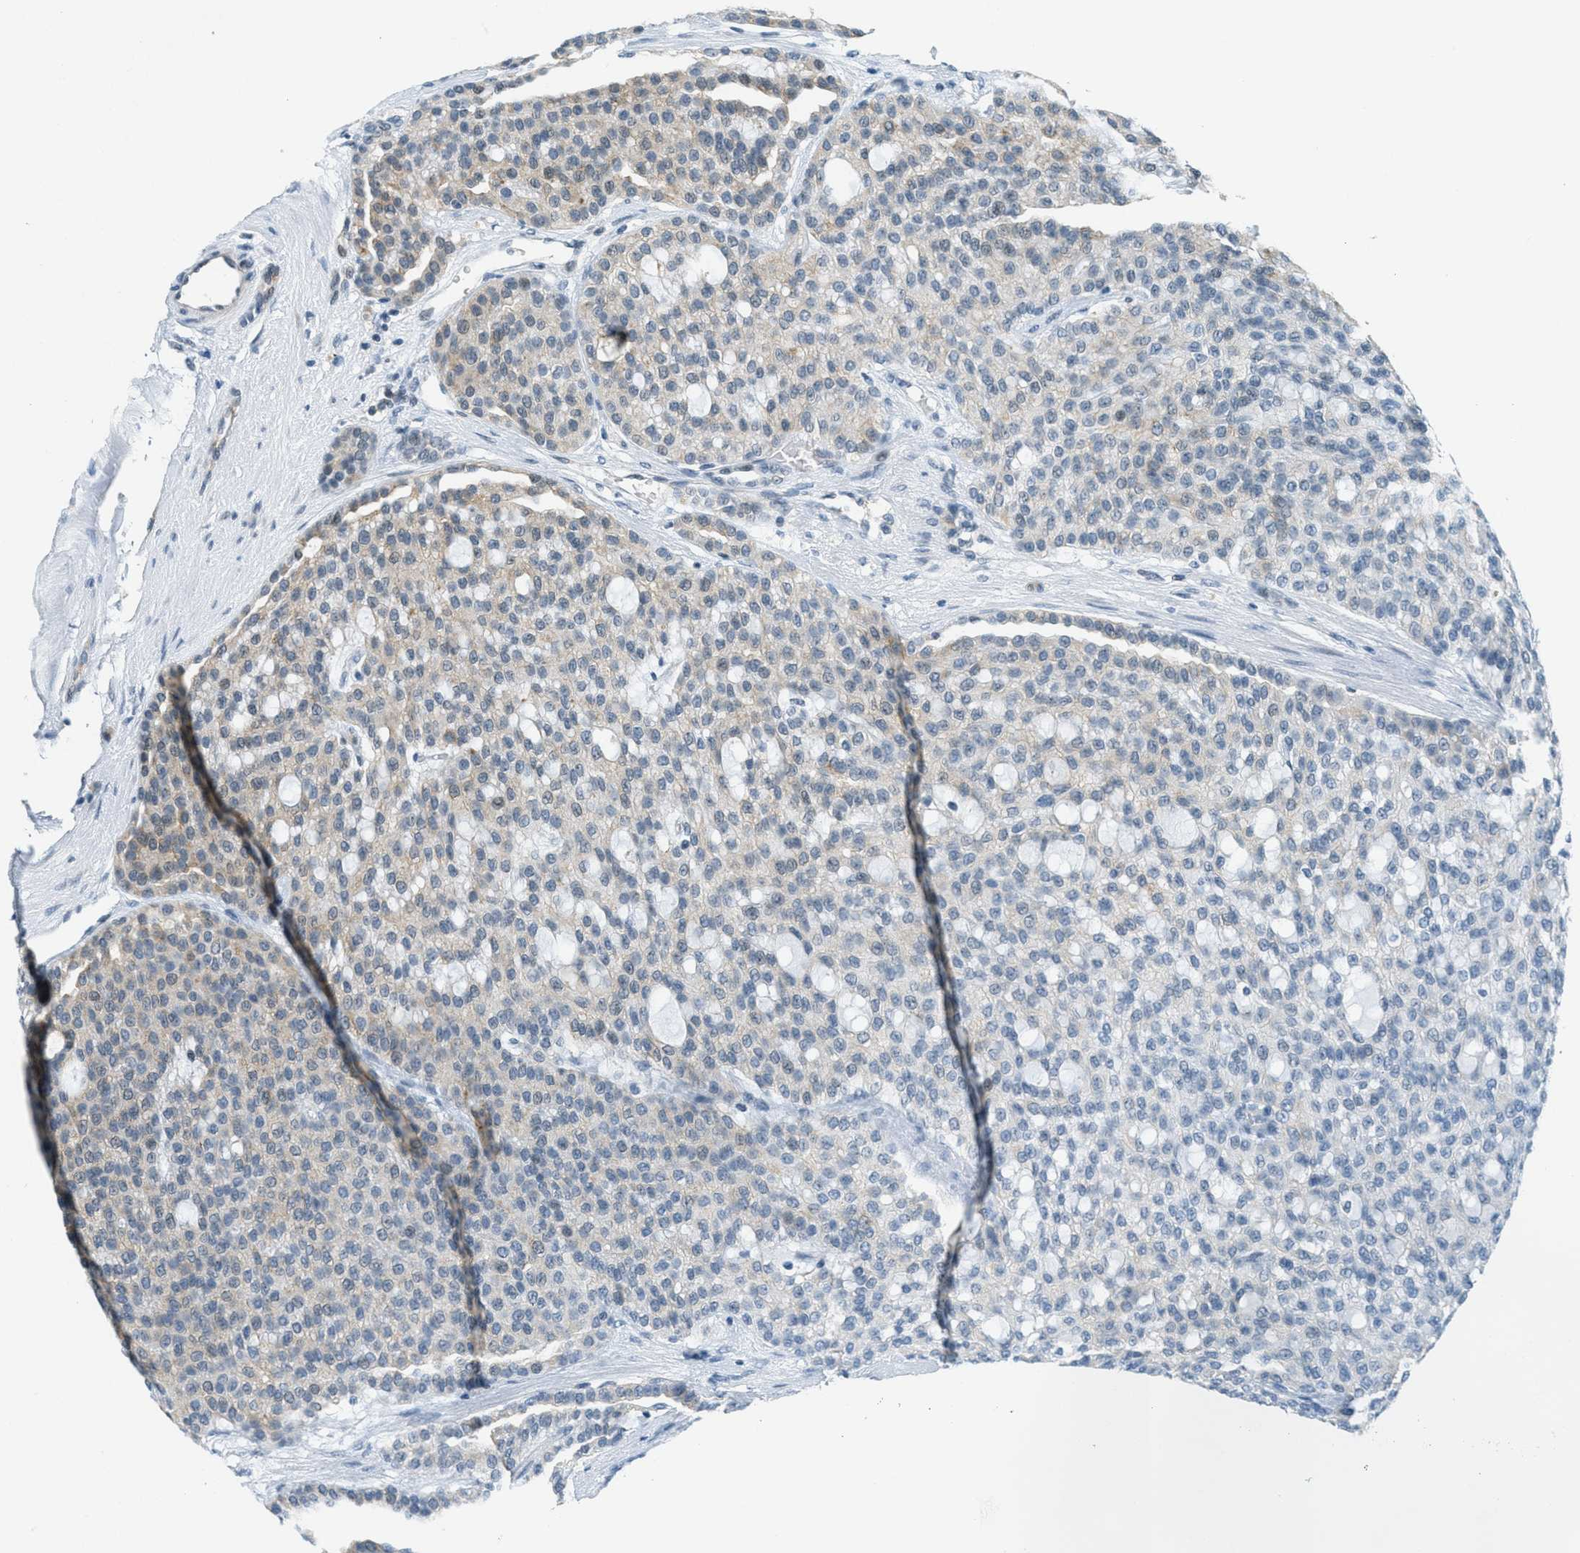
{"staining": {"intensity": "weak", "quantity": "<25%", "location": "cytoplasmic/membranous"}, "tissue": "renal cancer", "cell_type": "Tumor cells", "image_type": "cancer", "snomed": [{"axis": "morphology", "description": "Adenocarcinoma, NOS"}, {"axis": "topography", "description": "Kidney"}], "caption": "Human renal cancer (adenocarcinoma) stained for a protein using immunohistochemistry shows no expression in tumor cells.", "gene": "FYN", "patient": {"sex": "male", "age": 63}}